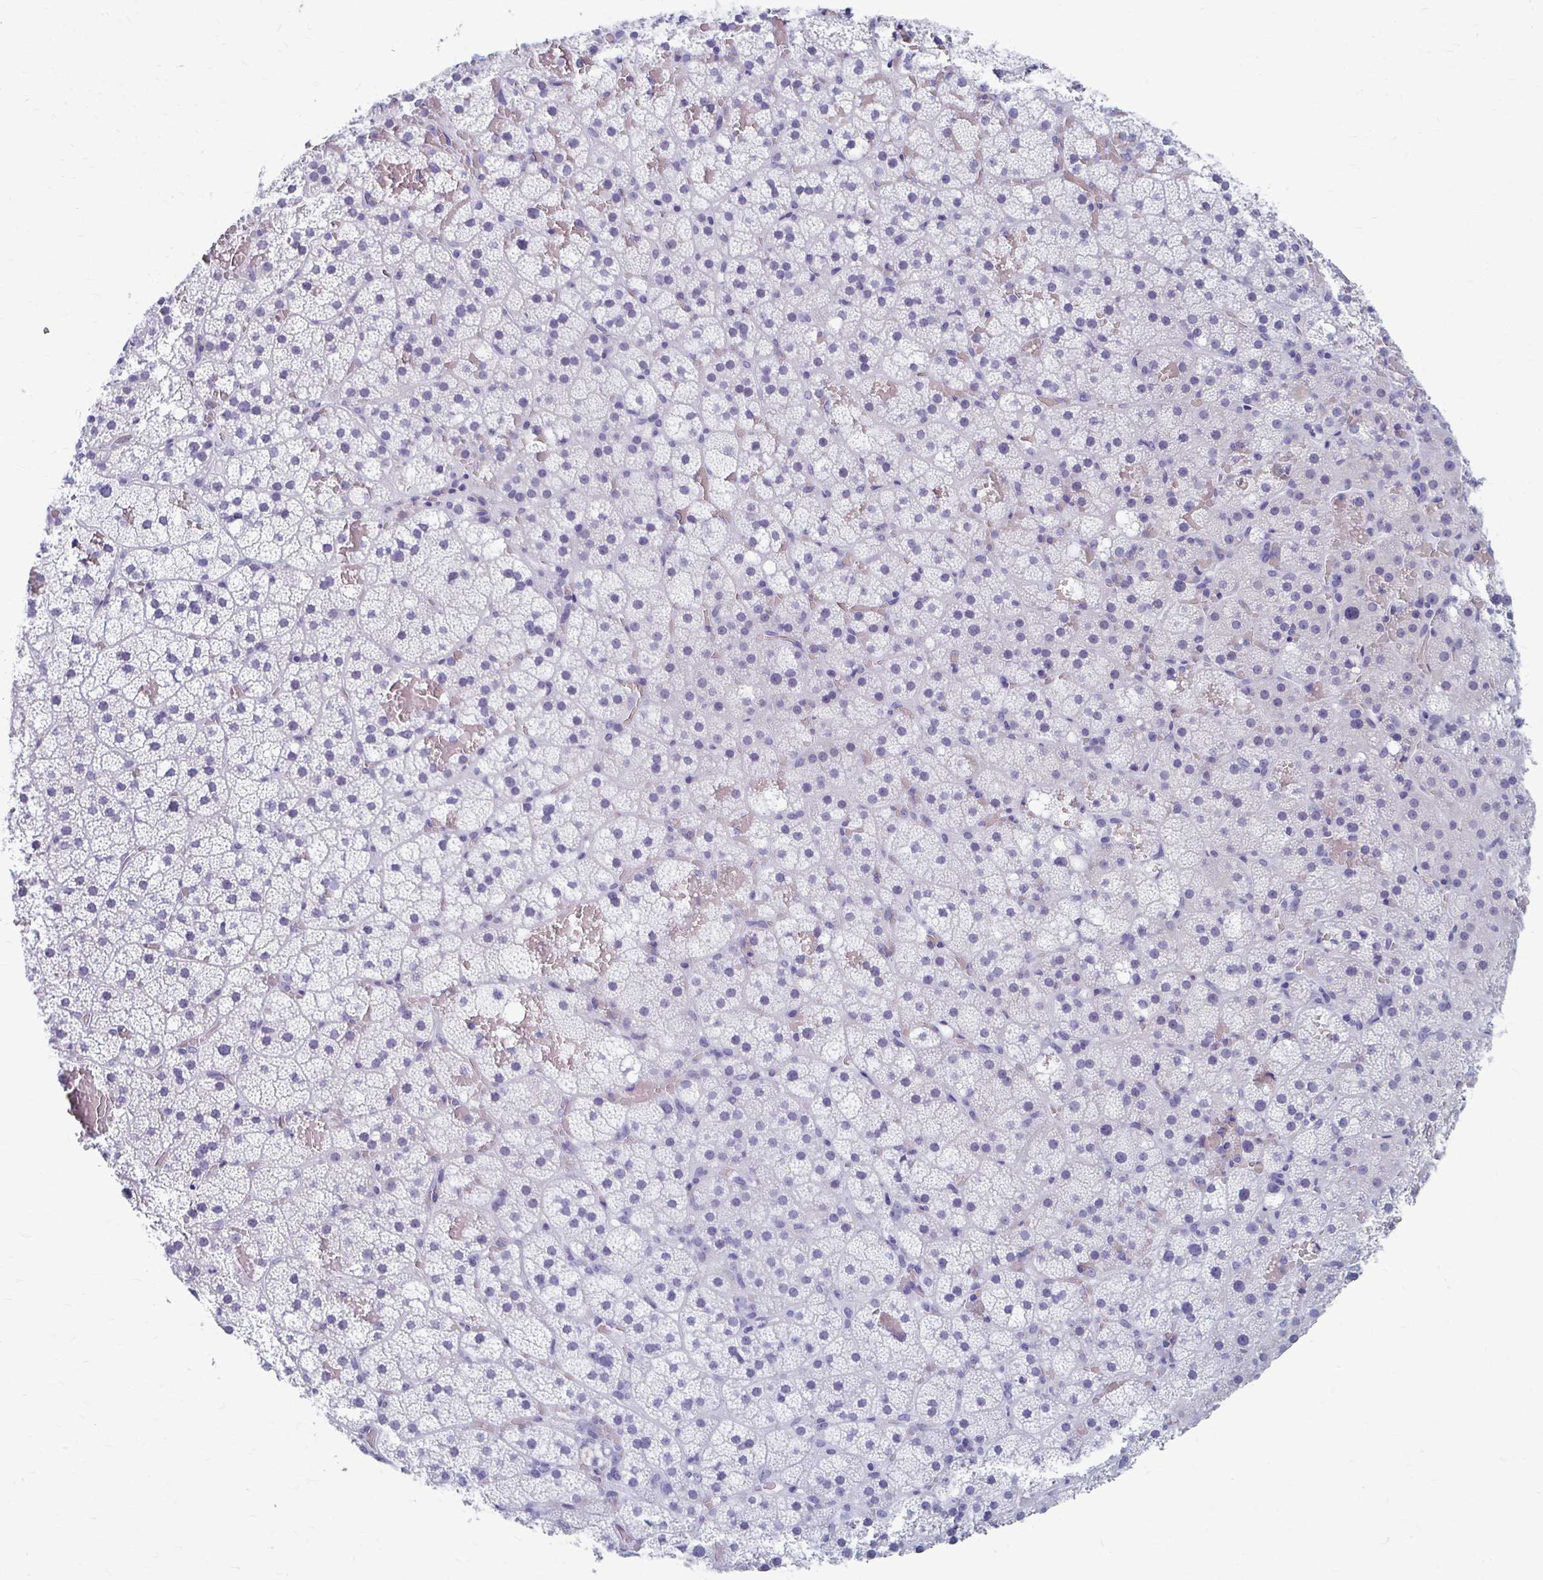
{"staining": {"intensity": "negative", "quantity": "none", "location": "none"}, "tissue": "adrenal gland", "cell_type": "Glandular cells", "image_type": "normal", "snomed": [{"axis": "morphology", "description": "Normal tissue, NOS"}, {"axis": "topography", "description": "Adrenal gland"}], "caption": "High magnification brightfield microscopy of benign adrenal gland stained with DAB (3,3'-diaminobenzidine) (brown) and counterstained with hematoxylin (blue): glandular cells show no significant positivity. The staining is performed using DAB (3,3'-diaminobenzidine) brown chromogen with nuclei counter-stained in using hematoxylin.", "gene": "CELF5", "patient": {"sex": "male", "age": 53}}